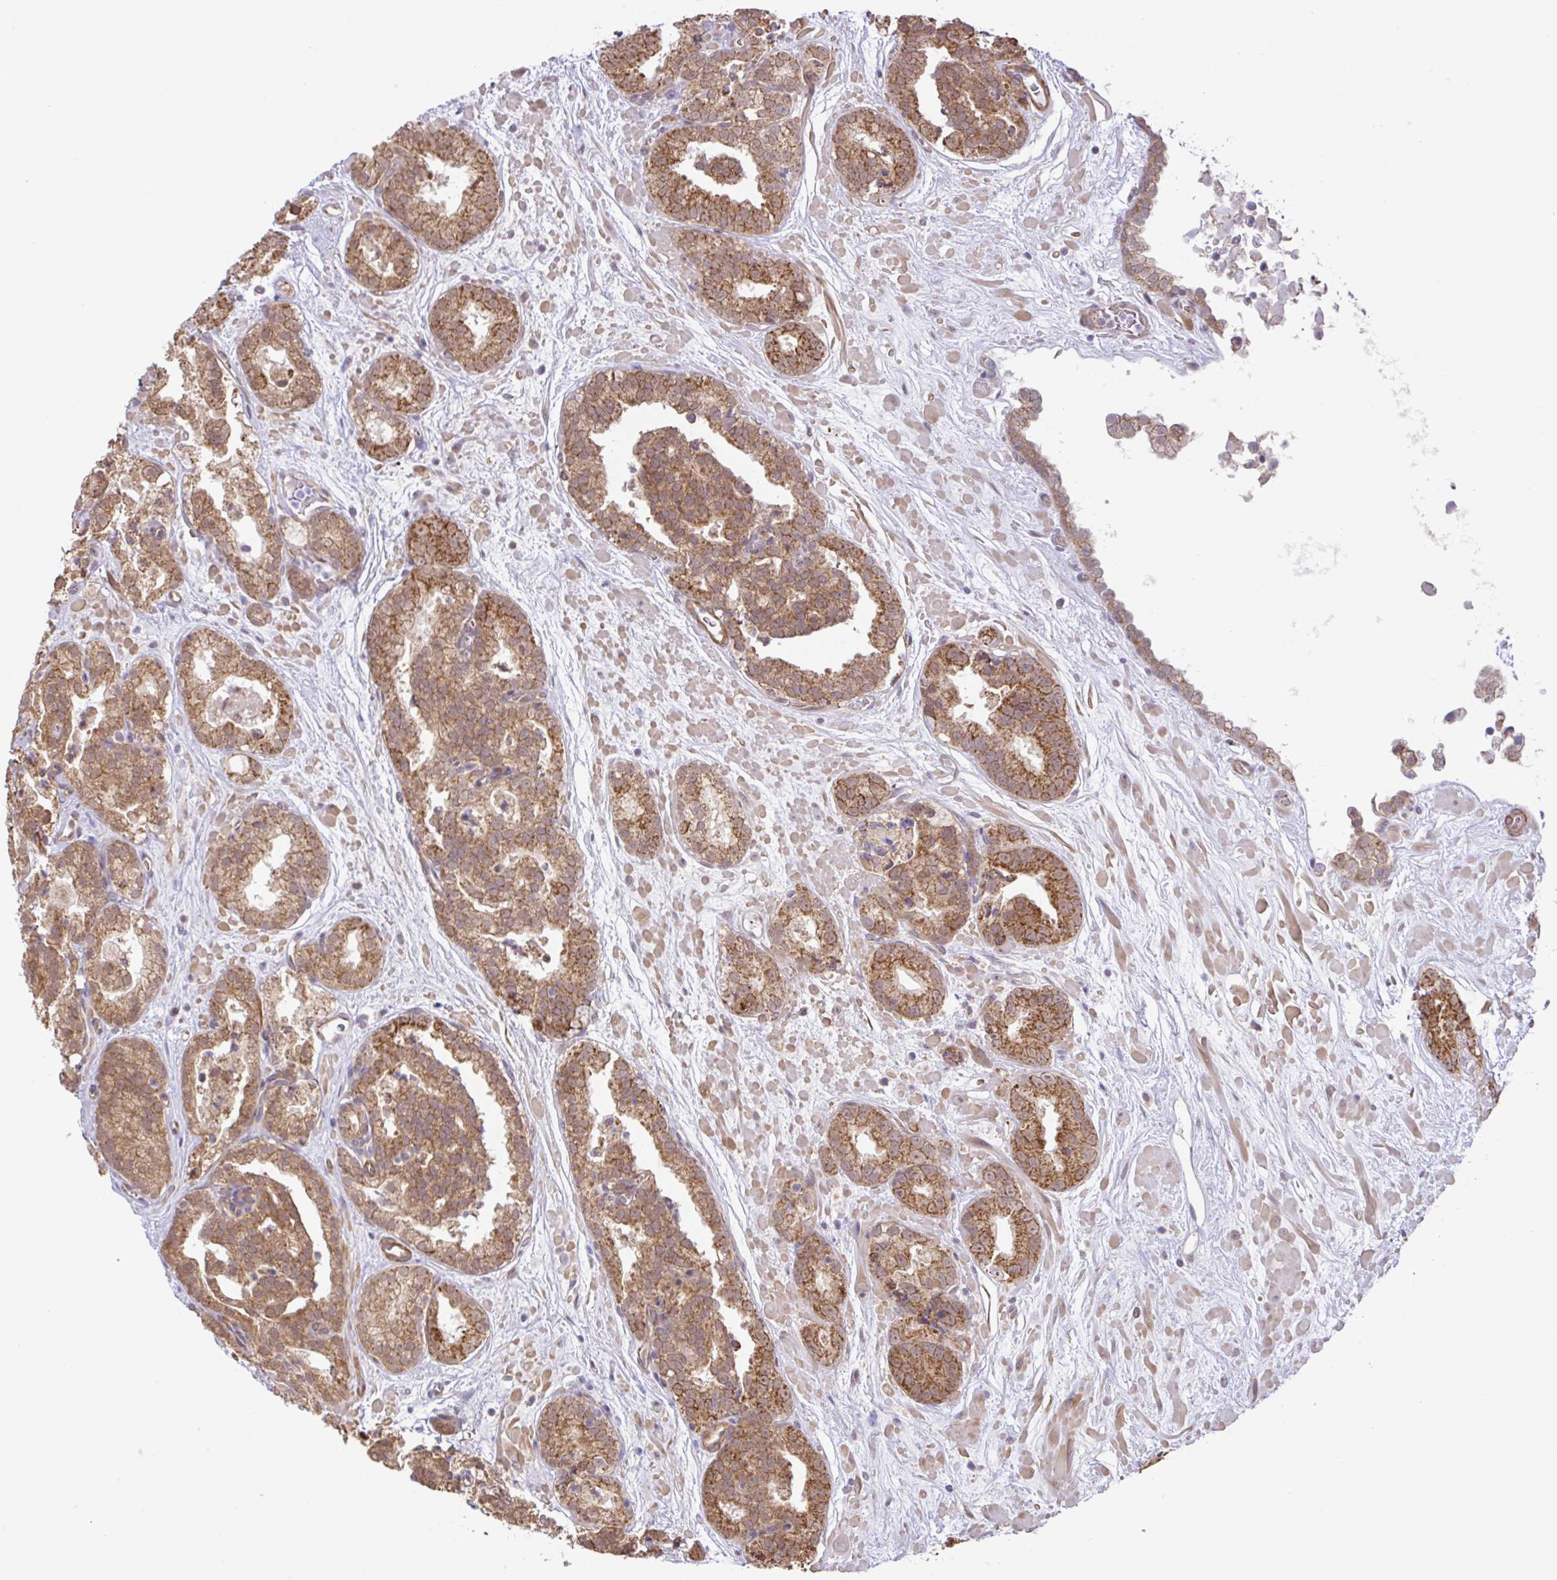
{"staining": {"intensity": "moderate", "quantity": ">75%", "location": "cytoplasmic/membranous"}, "tissue": "prostate cancer", "cell_type": "Tumor cells", "image_type": "cancer", "snomed": [{"axis": "morphology", "description": "Adenocarcinoma, High grade"}, {"axis": "topography", "description": "Prostate"}], "caption": "The image displays immunohistochemical staining of prostate cancer. There is moderate cytoplasmic/membranous expression is seen in about >75% of tumor cells.", "gene": "DLEU7", "patient": {"sex": "male", "age": 66}}